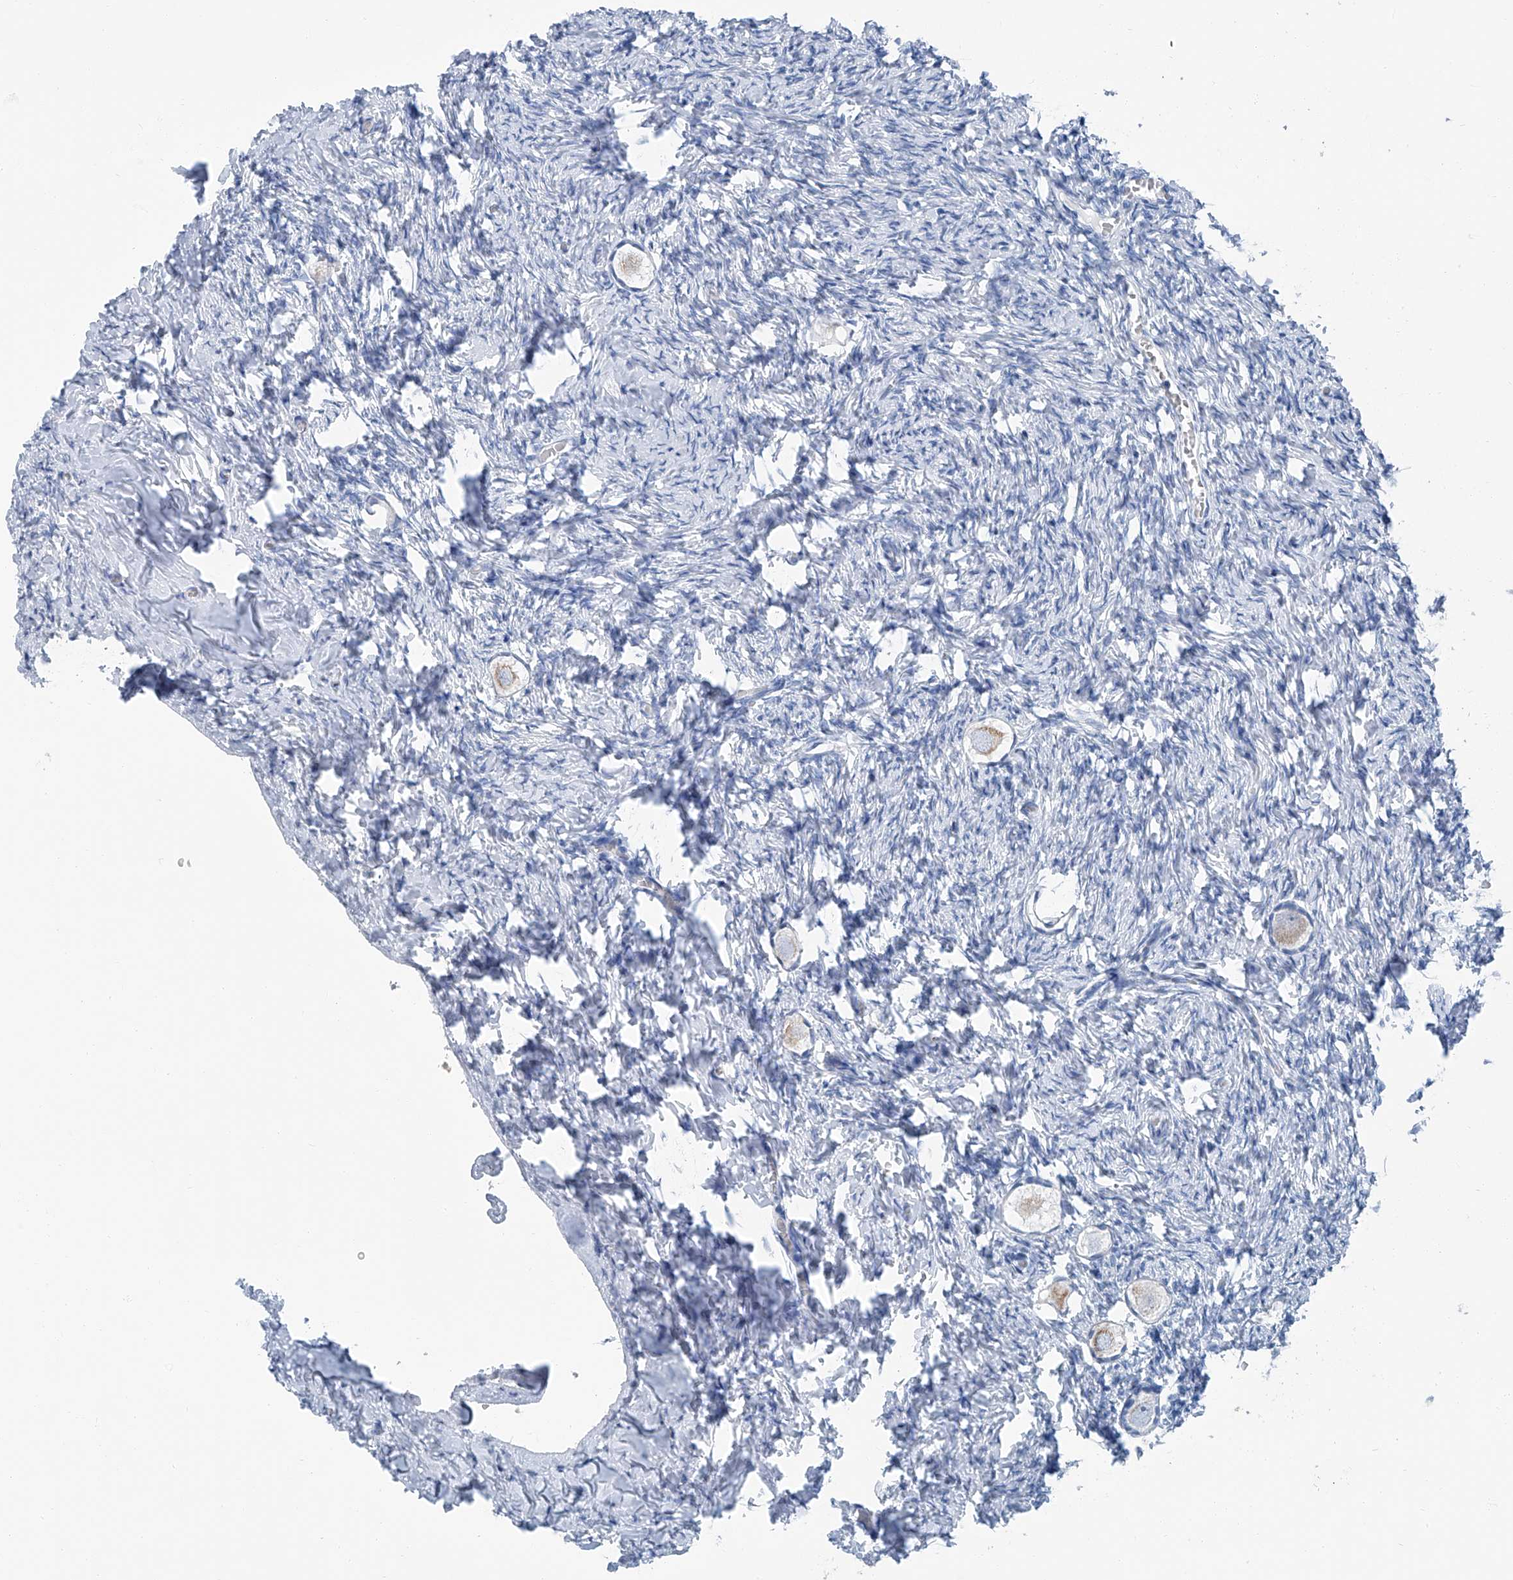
{"staining": {"intensity": "weak", "quantity": "<25%", "location": "cytoplasmic/membranous"}, "tissue": "ovary", "cell_type": "Follicle cells", "image_type": "normal", "snomed": [{"axis": "morphology", "description": "Normal tissue, NOS"}, {"axis": "topography", "description": "Ovary"}], "caption": "DAB immunohistochemical staining of benign human ovary reveals no significant staining in follicle cells.", "gene": "MT", "patient": {"sex": "female", "age": 27}}